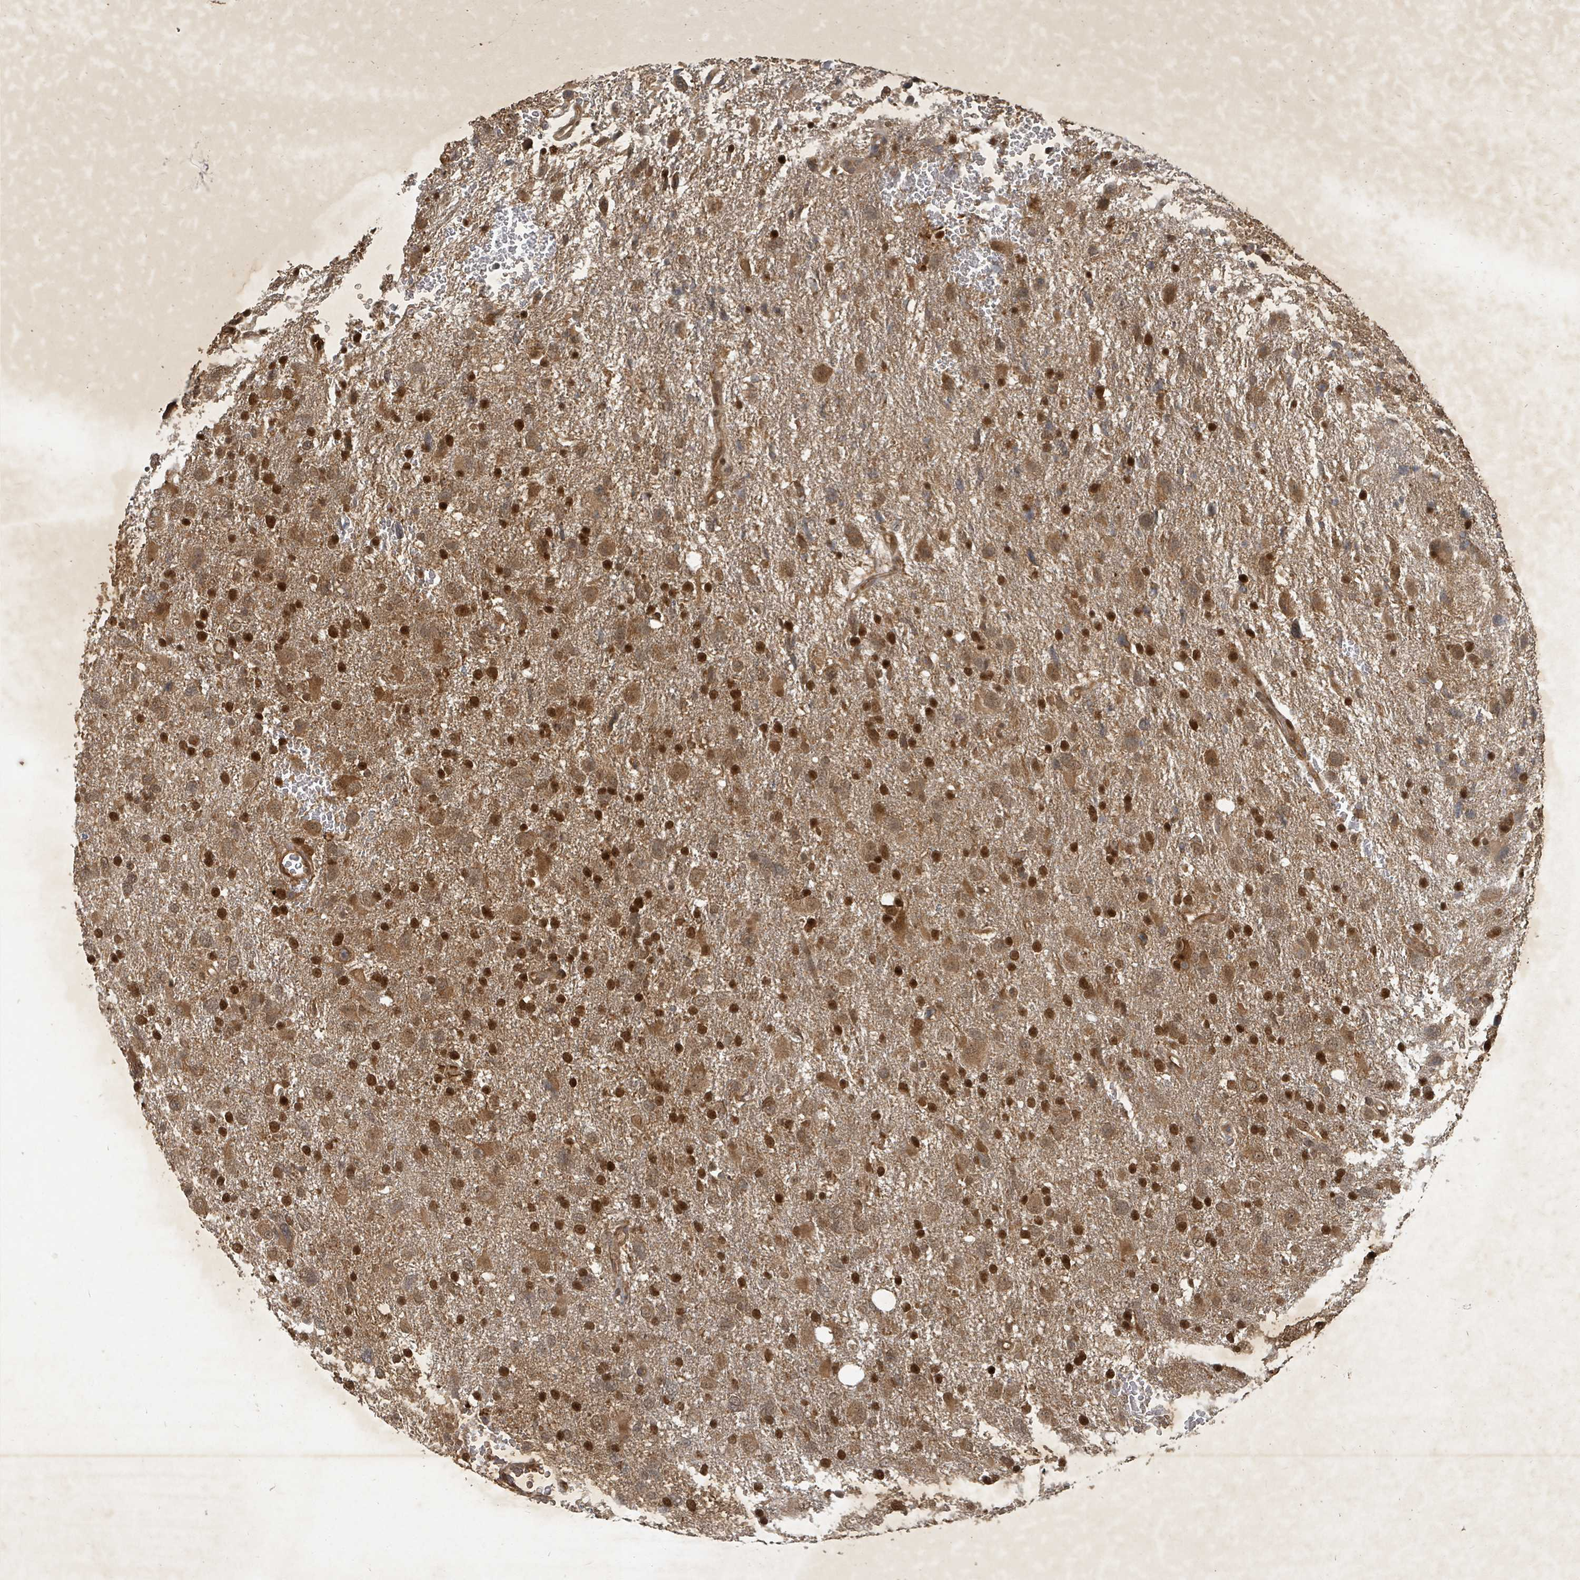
{"staining": {"intensity": "strong", "quantity": ">75%", "location": "cytoplasmic/membranous,nuclear"}, "tissue": "glioma", "cell_type": "Tumor cells", "image_type": "cancer", "snomed": [{"axis": "morphology", "description": "Glioma, malignant, High grade"}, {"axis": "topography", "description": "Brain"}], "caption": "This micrograph shows immunohistochemistry staining of glioma, with high strong cytoplasmic/membranous and nuclear staining in approximately >75% of tumor cells.", "gene": "KDM4E", "patient": {"sex": "male", "age": 61}}